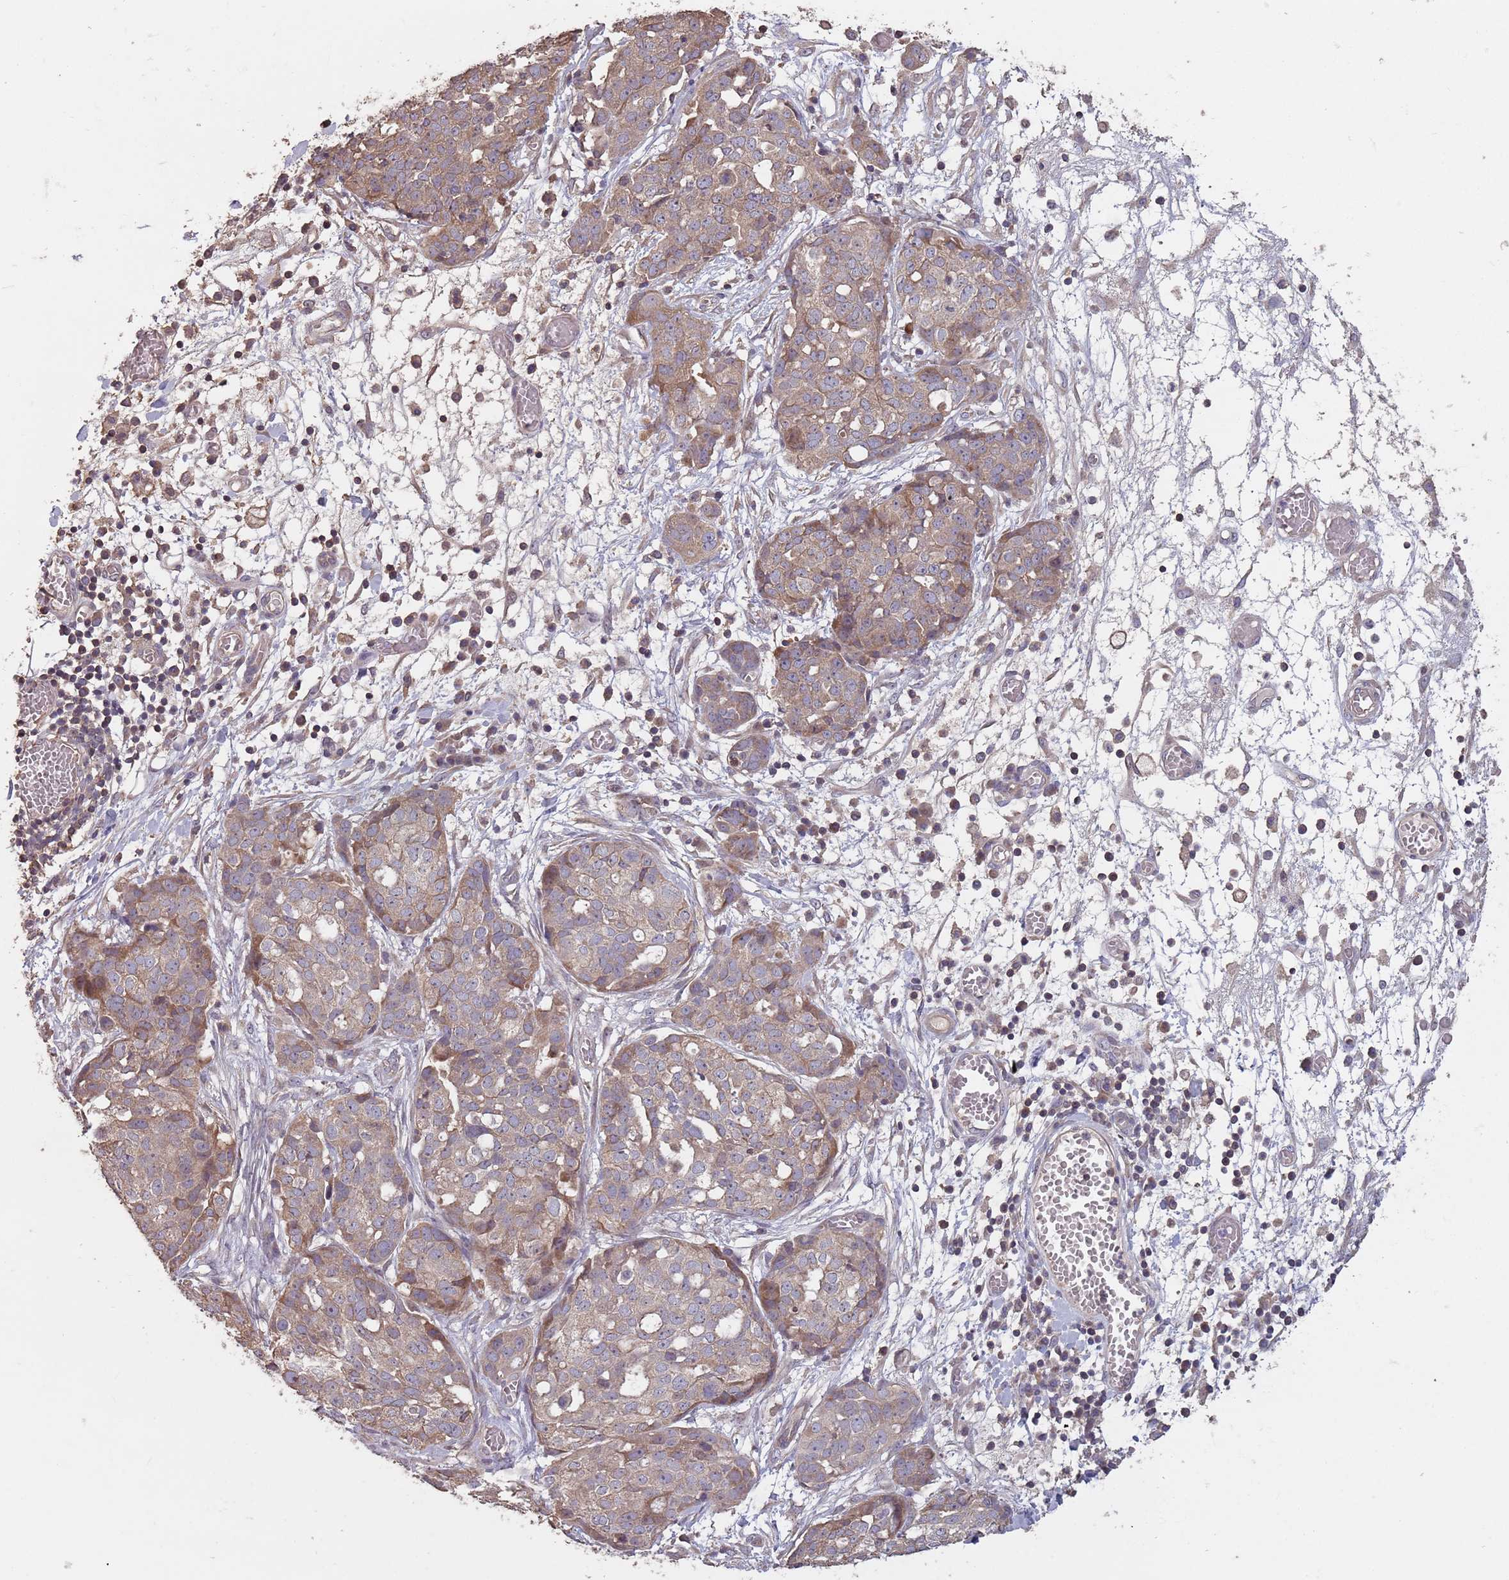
{"staining": {"intensity": "moderate", "quantity": "25%-75%", "location": "cytoplasmic/membranous"}, "tissue": "ovarian cancer", "cell_type": "Tumor cells", "image_type": "cancer", "snomed": [{"axis": "morphology", "description": "Cystadenocarcinoma, serous, NOS"}, {"axis": "topography", "description": "Soft tissue"}, {"axis": "topography", "description": "Ovary"}], "caption": "An IHC photomicrograph of neoplastic tissue is shown. Protein staining in brown labels moderate cytoplasmic/membranous positivity in ovarian cancer within tumor cells. Immunohistochemistry stains the protein of interest in brown and the nuclei are stained blue.", "gene": "MBD3L1", "patient": {"sex": "female", "age": 57}}